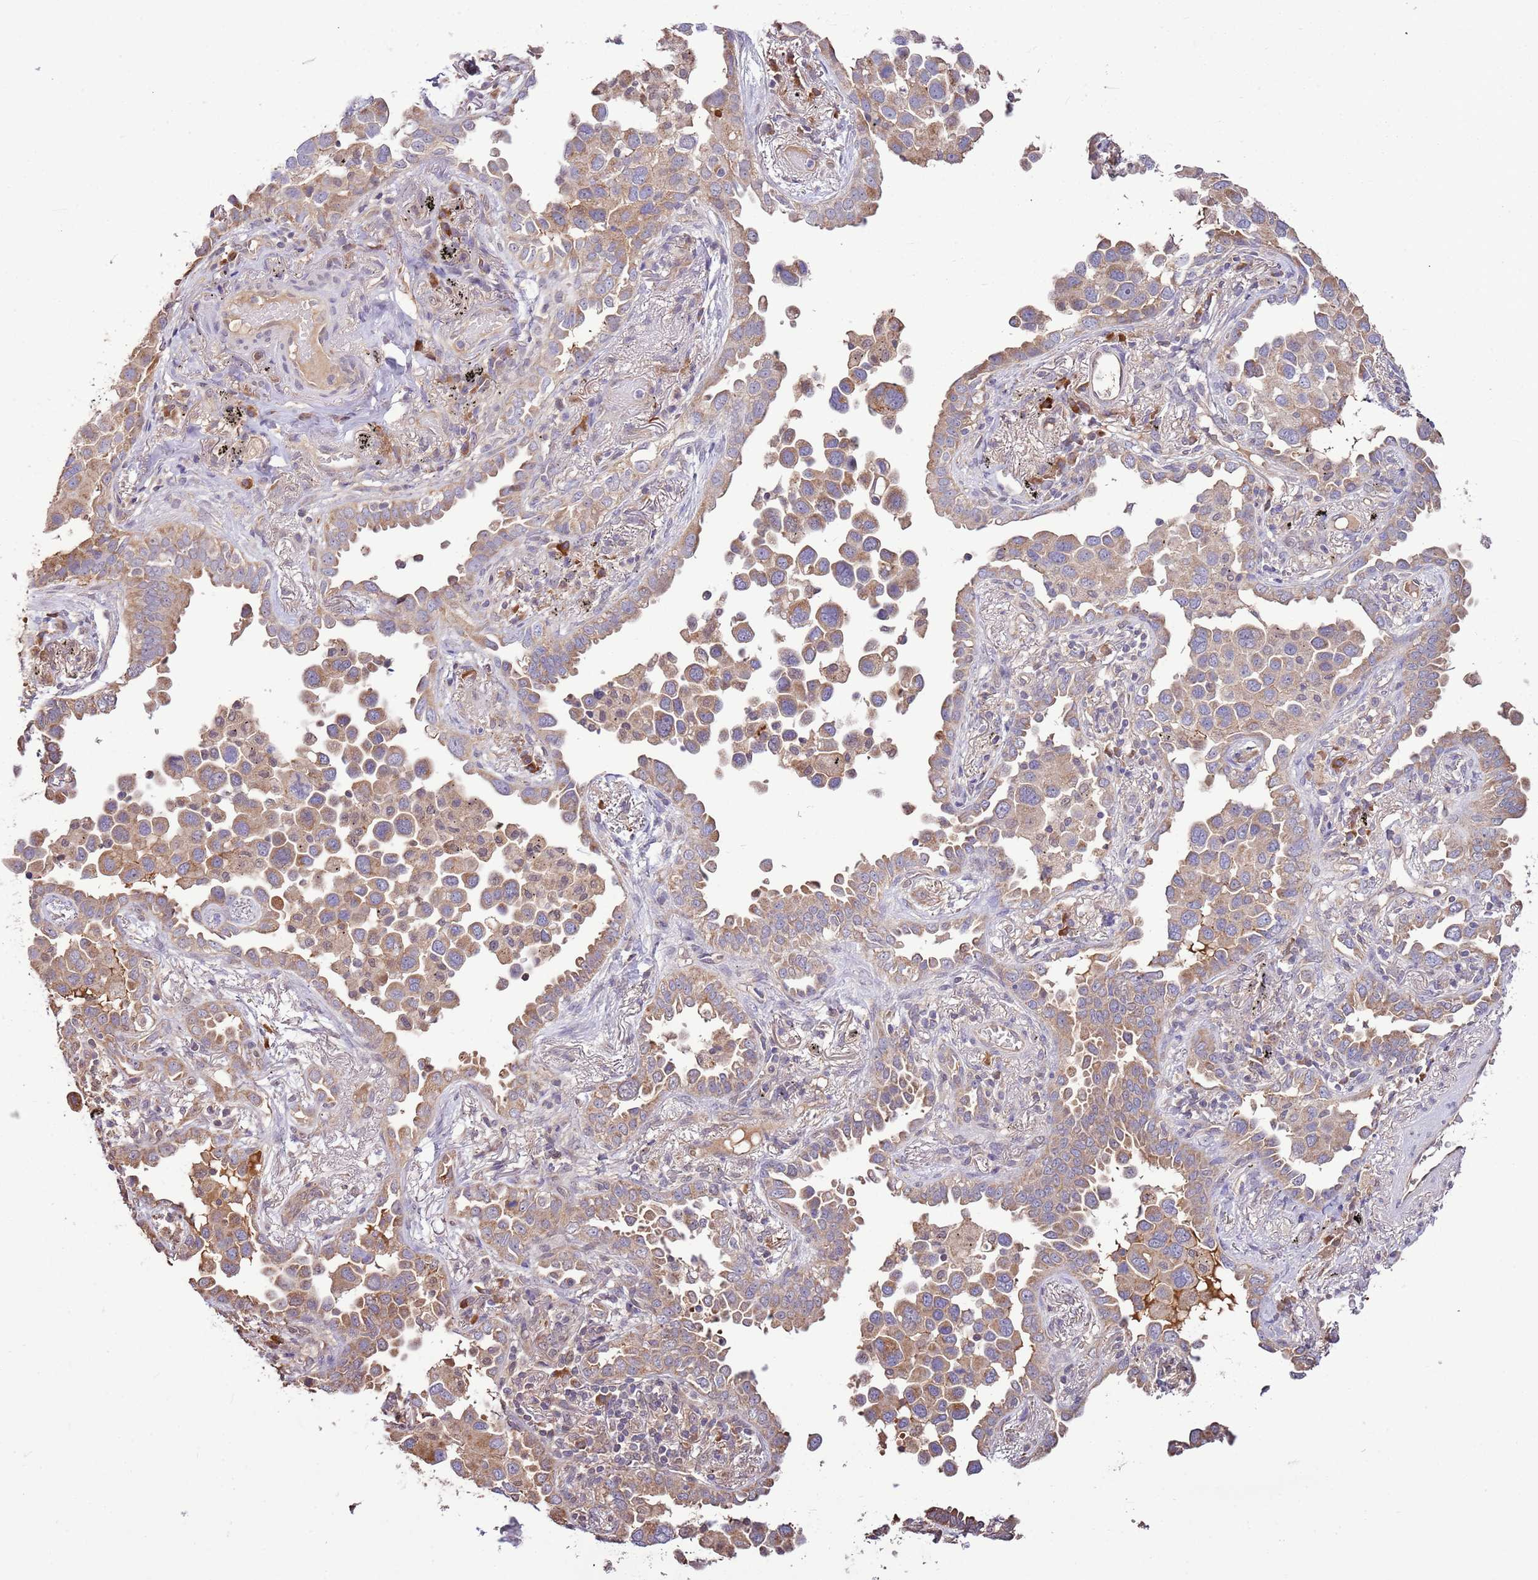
{"staining": {"intensity": "weak", "quantity": ">75%", "location": "cytoplasmic/membranous"}, "tissue": "lung cancer", "cell_type": "Tumor cells", "image_type": "cancer", "snomed": [{"axis": "morphology", "description": "Adenocarcinoma, NOS"}, {"axis": "topography", "description": "Lung"}], "caption": "Lung cancer stained with a brown dye reveals weak cytoplasmic/membranous positive staining in about >75% of tumor cells.", "gene": "BBS5", "patient": {"sex": "male", "age": 67}}